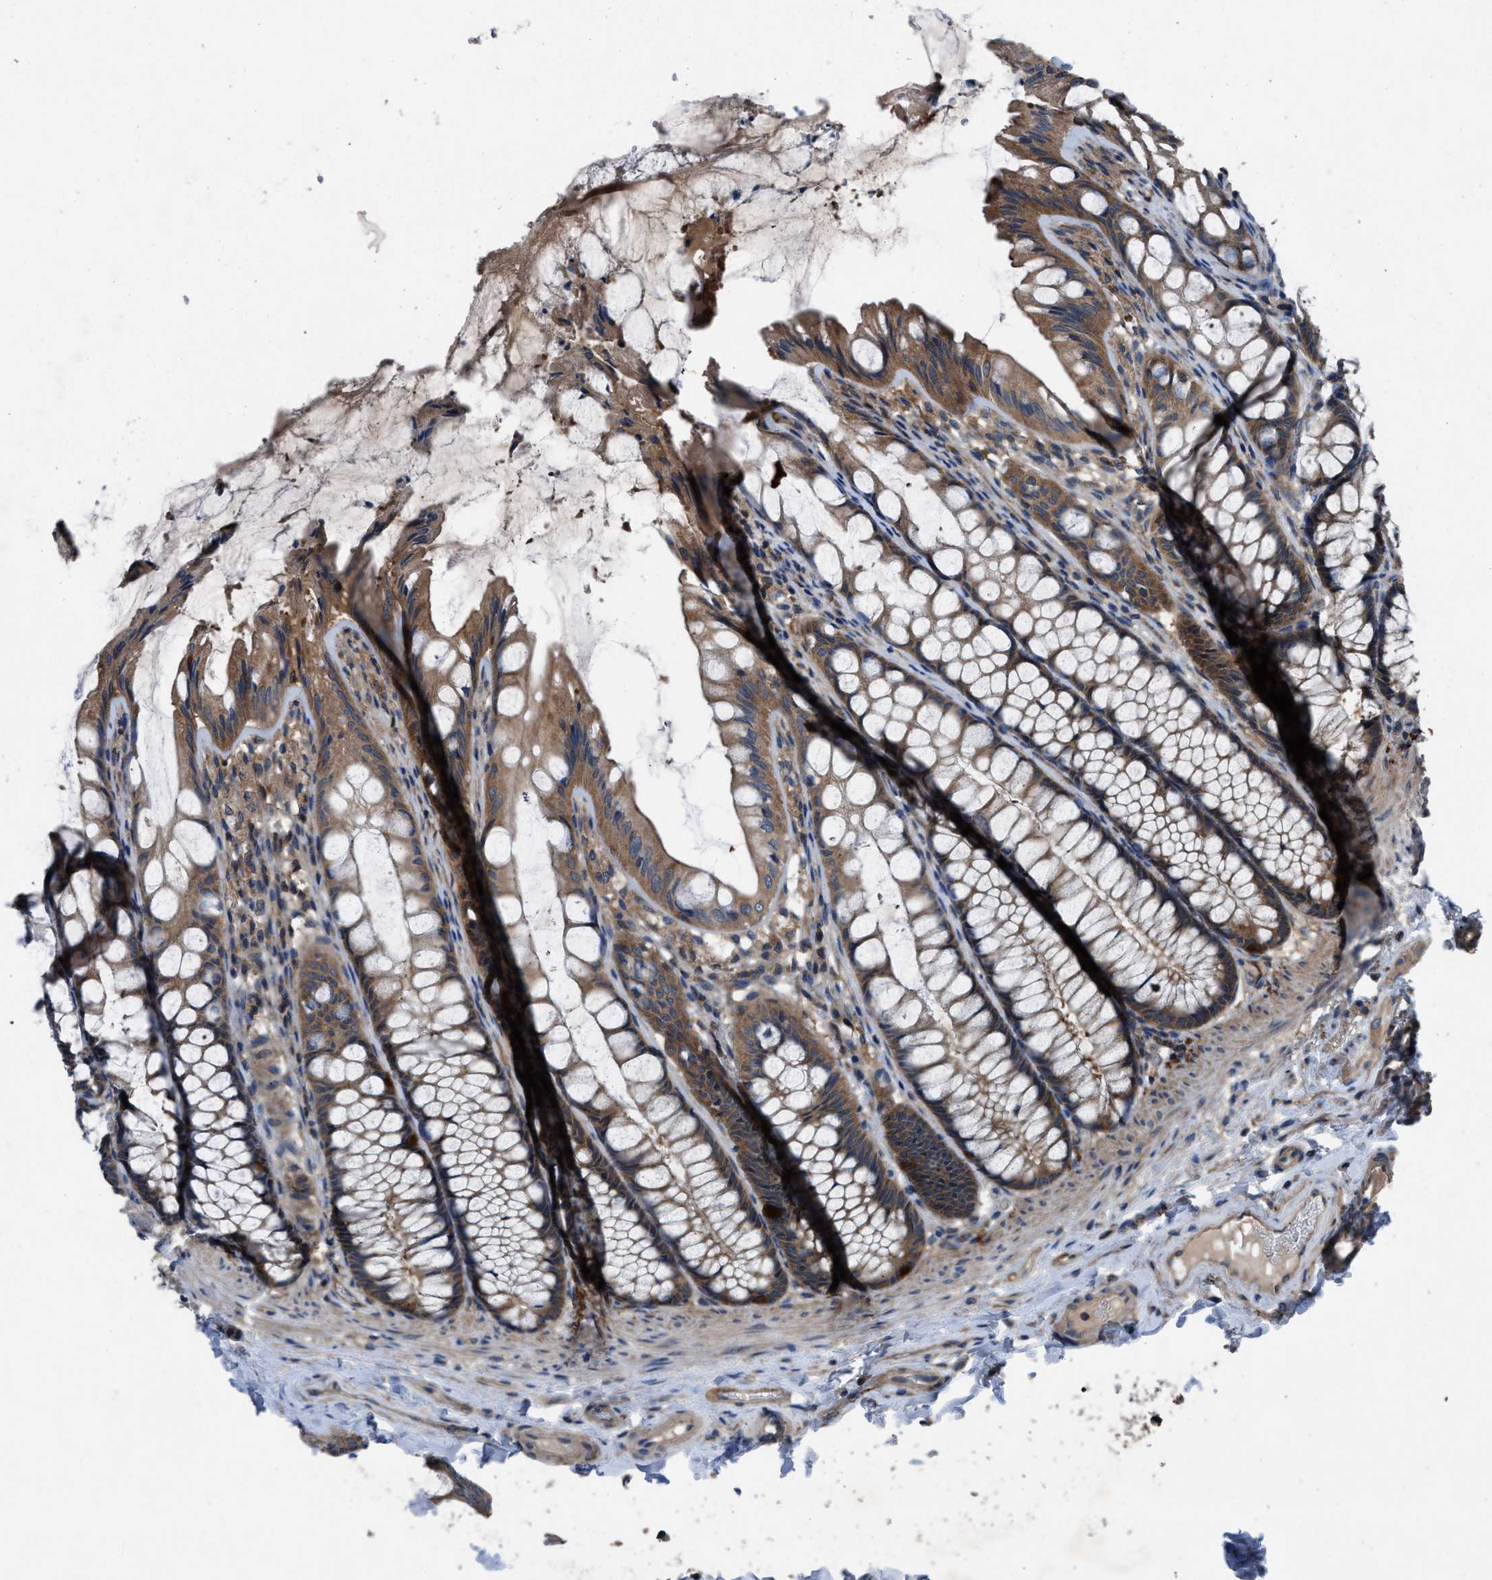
{"staining": {"intensity": "weak", "quantity": ">75%", "location": "cytoplasmic/membranous"}, "tissue": "colon", "cell_type": "Endothelial cells", "image_type": "normal", "snomed": [{"axis": "morphology", "description": "Normal tissue, NOS"}, {"axis": "topography", "description": "Colon"}], "caption": "Immunohistochemical staining of normal human colon exhibits low levels of weak cytoplasmic/membranous staining in about >75% of endothelial cells. (DAB IHC, brown staining for protein, blue staining for nuclei).", "gene": "USP25", "patient": {"sex": "male", "age": 47}}